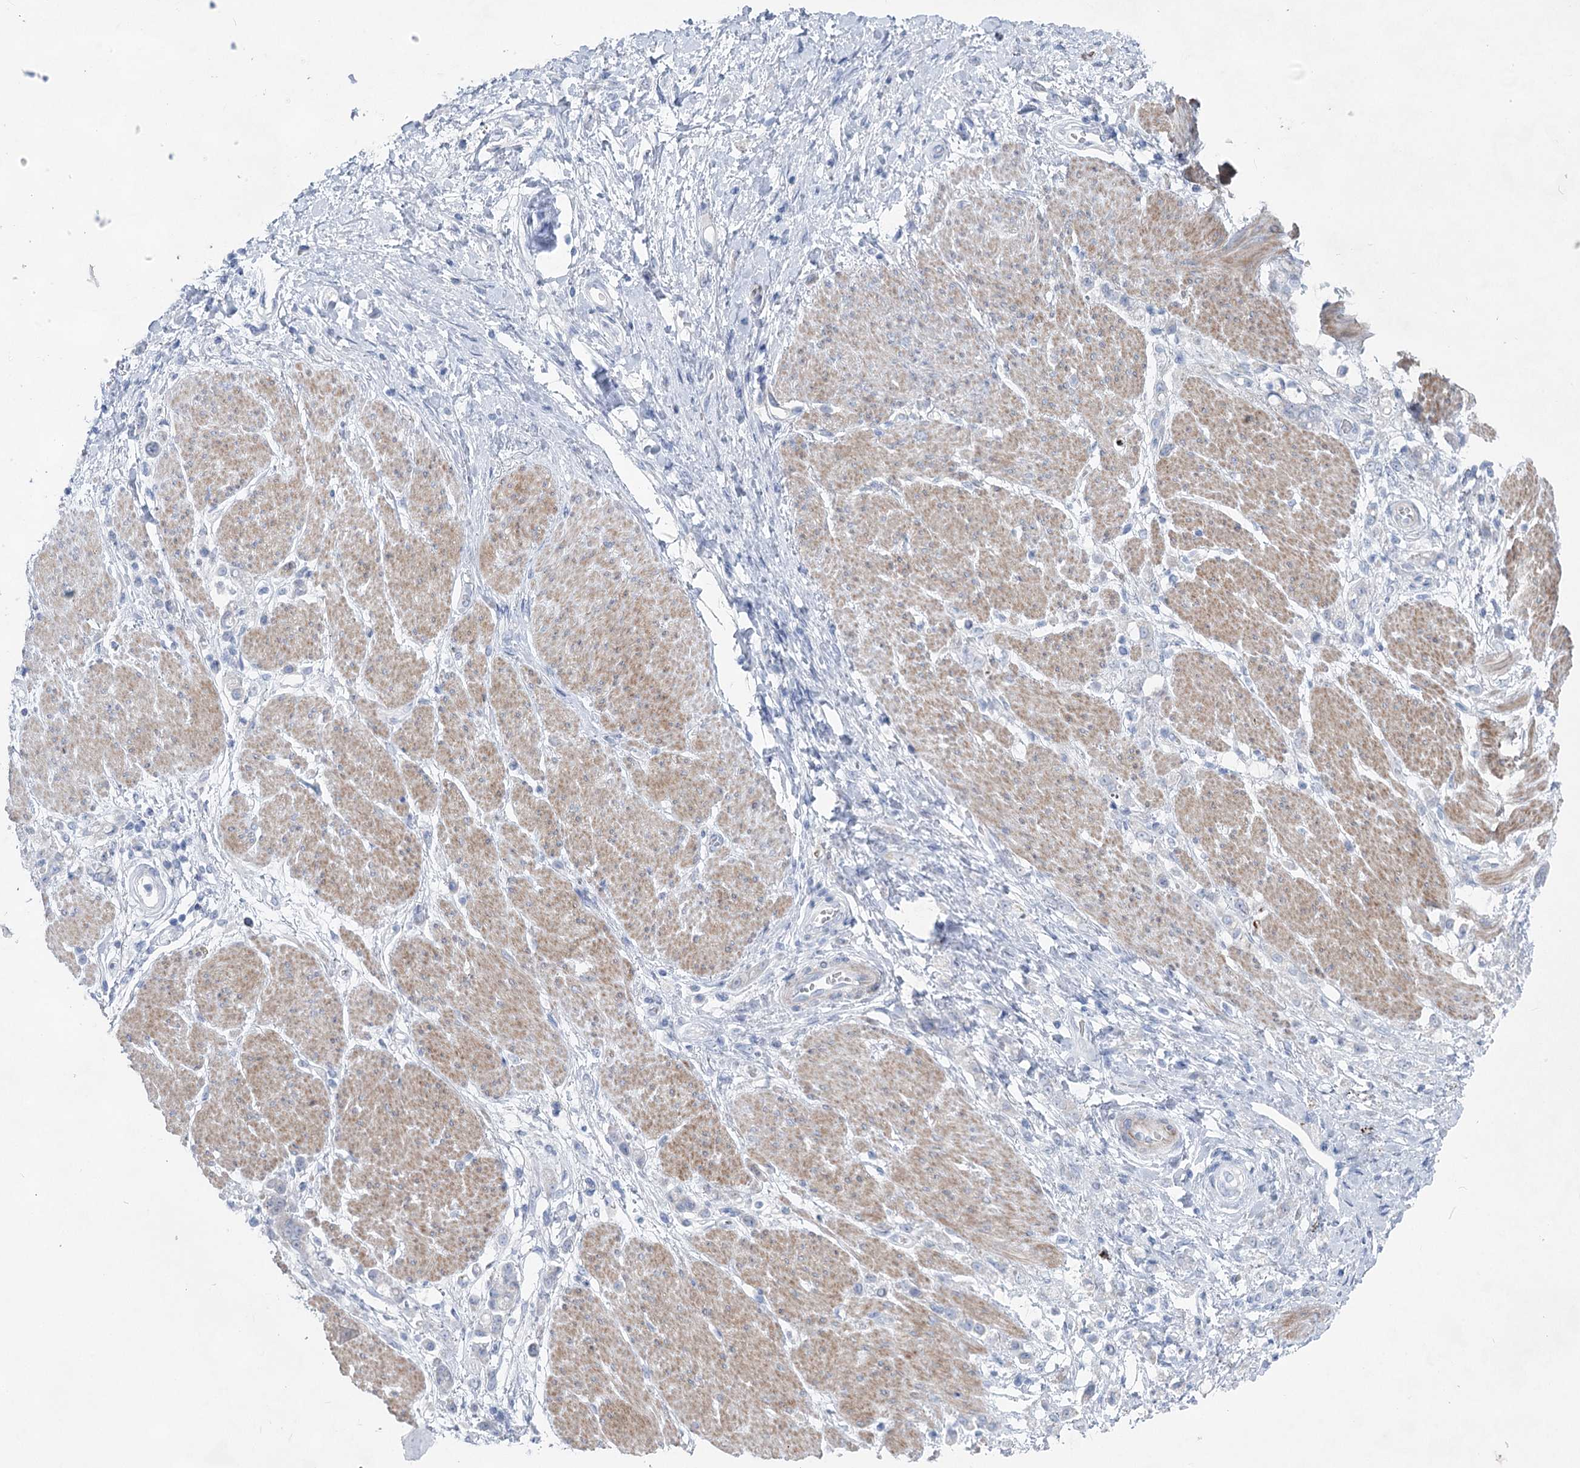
{"staining": {"intensity": "negative", "quantity": "none", "location": "none"}, "tissue": "stomach cancer", "cell_type": "Tumor cells", "image_type": "cancer", "snomed": [{"axis": "morphology", "description": "Adenocarcinoma, NOS"}, {"axis": "topography", "description": "Stomach"}], "caption": "A histopathology image of adenocarcinoma (stomach) stained for a protein demonstrates no brown staining in tumor cells. The staining is performed using DAB brown chromogen with nuclei counter-stained in using hematoxylin.", "gene": "WDR74", "patient": {"sex": "female", "age": 60}}